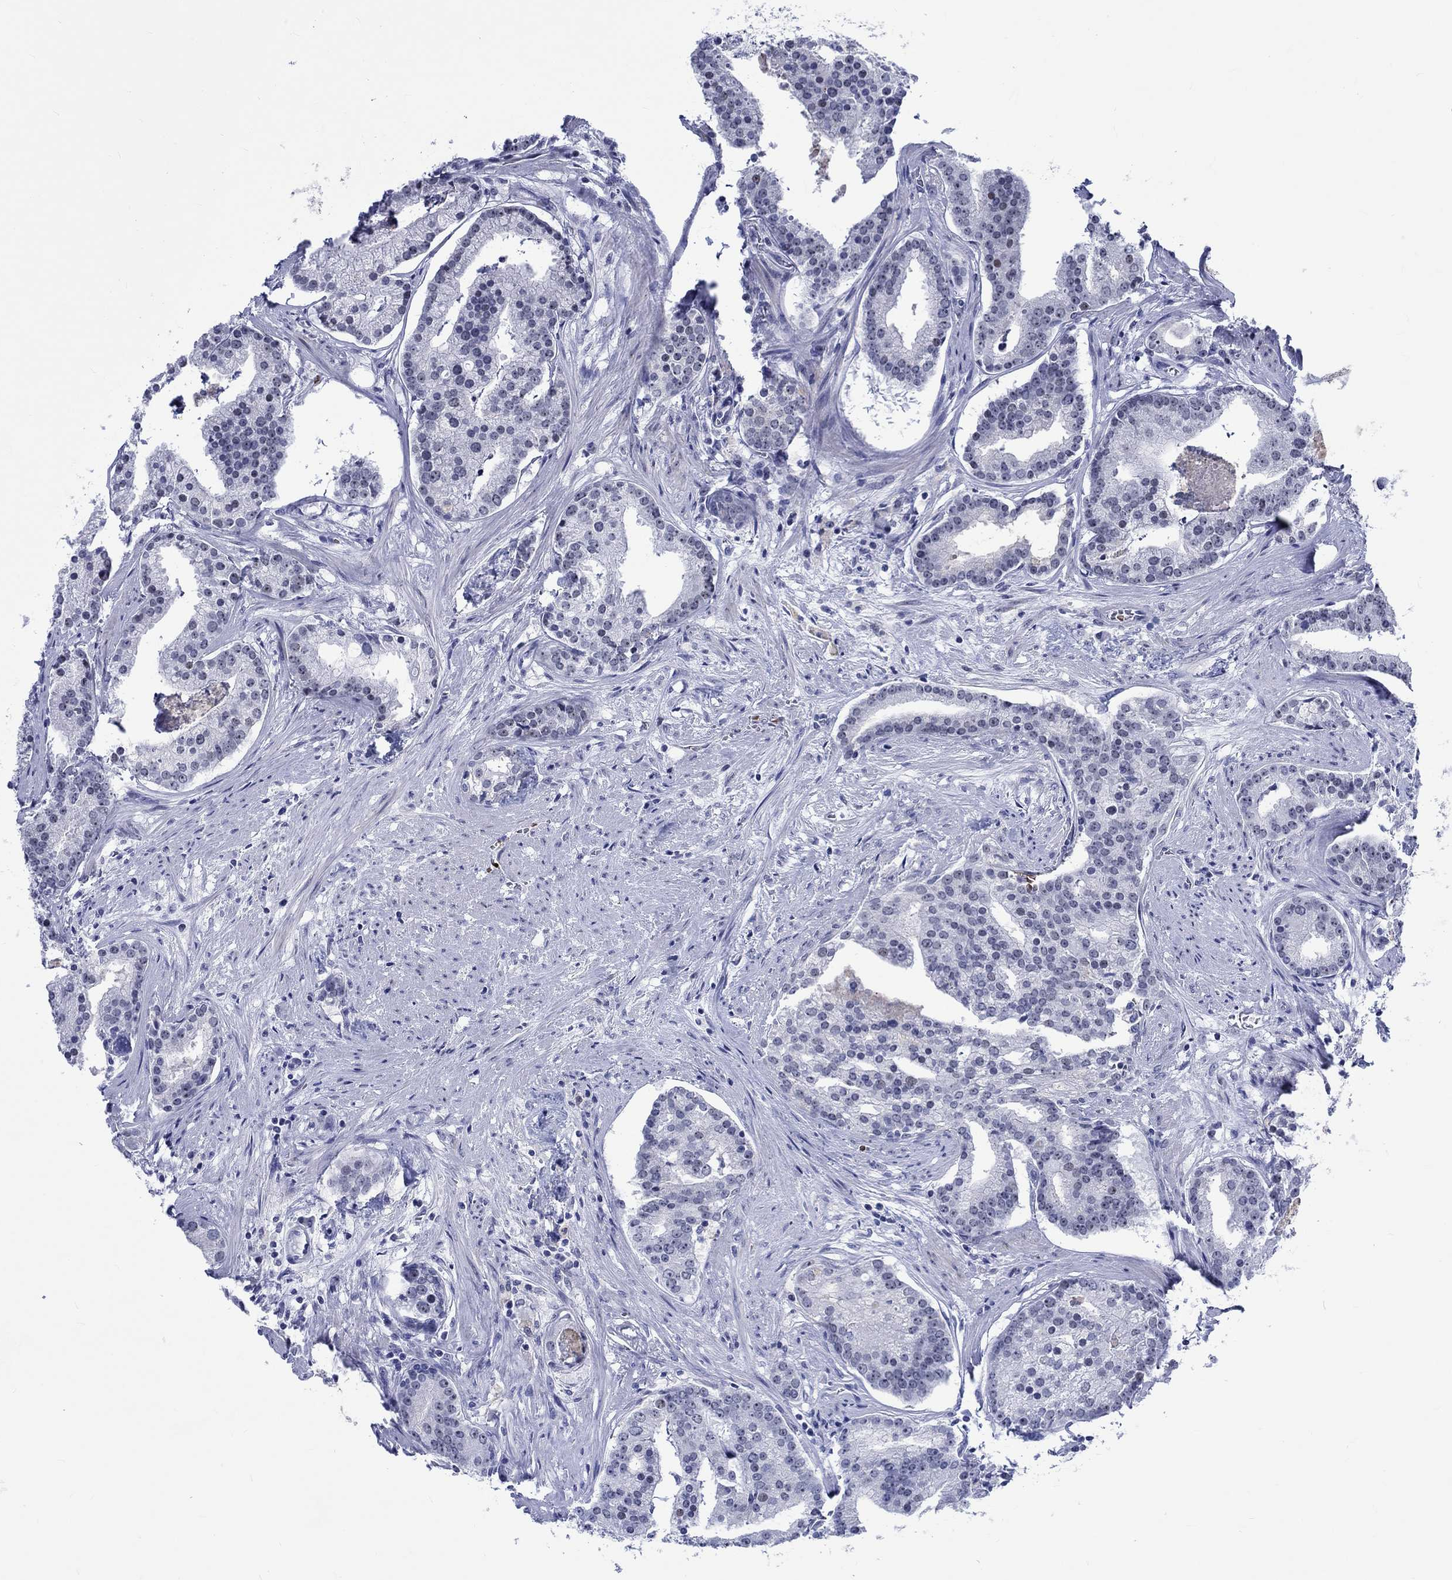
{"staining": {"intensity": "negative", "quantity": "none", "location": "none"}, "tissue": "prostate cancer", "cell_type": "Tumor cells", "image_type": "cancer", "snomed": [{"axis": "morphology", "description": "Adenocarcinoma, NOS"}, {"axis": "topography", "description": "Prostate and seminal vesicle, NOS"}, {"axis": "topography", "description": "Prostate"}], "caption": "Immunohistochemistry histopathology image of human prostate cancer (adenocarcinoma) stained for a protein (brown), which exhibits no positivity in tumor cells.", "gene": "ZNF446", "patient": {"sex": "male", "age": 44}}